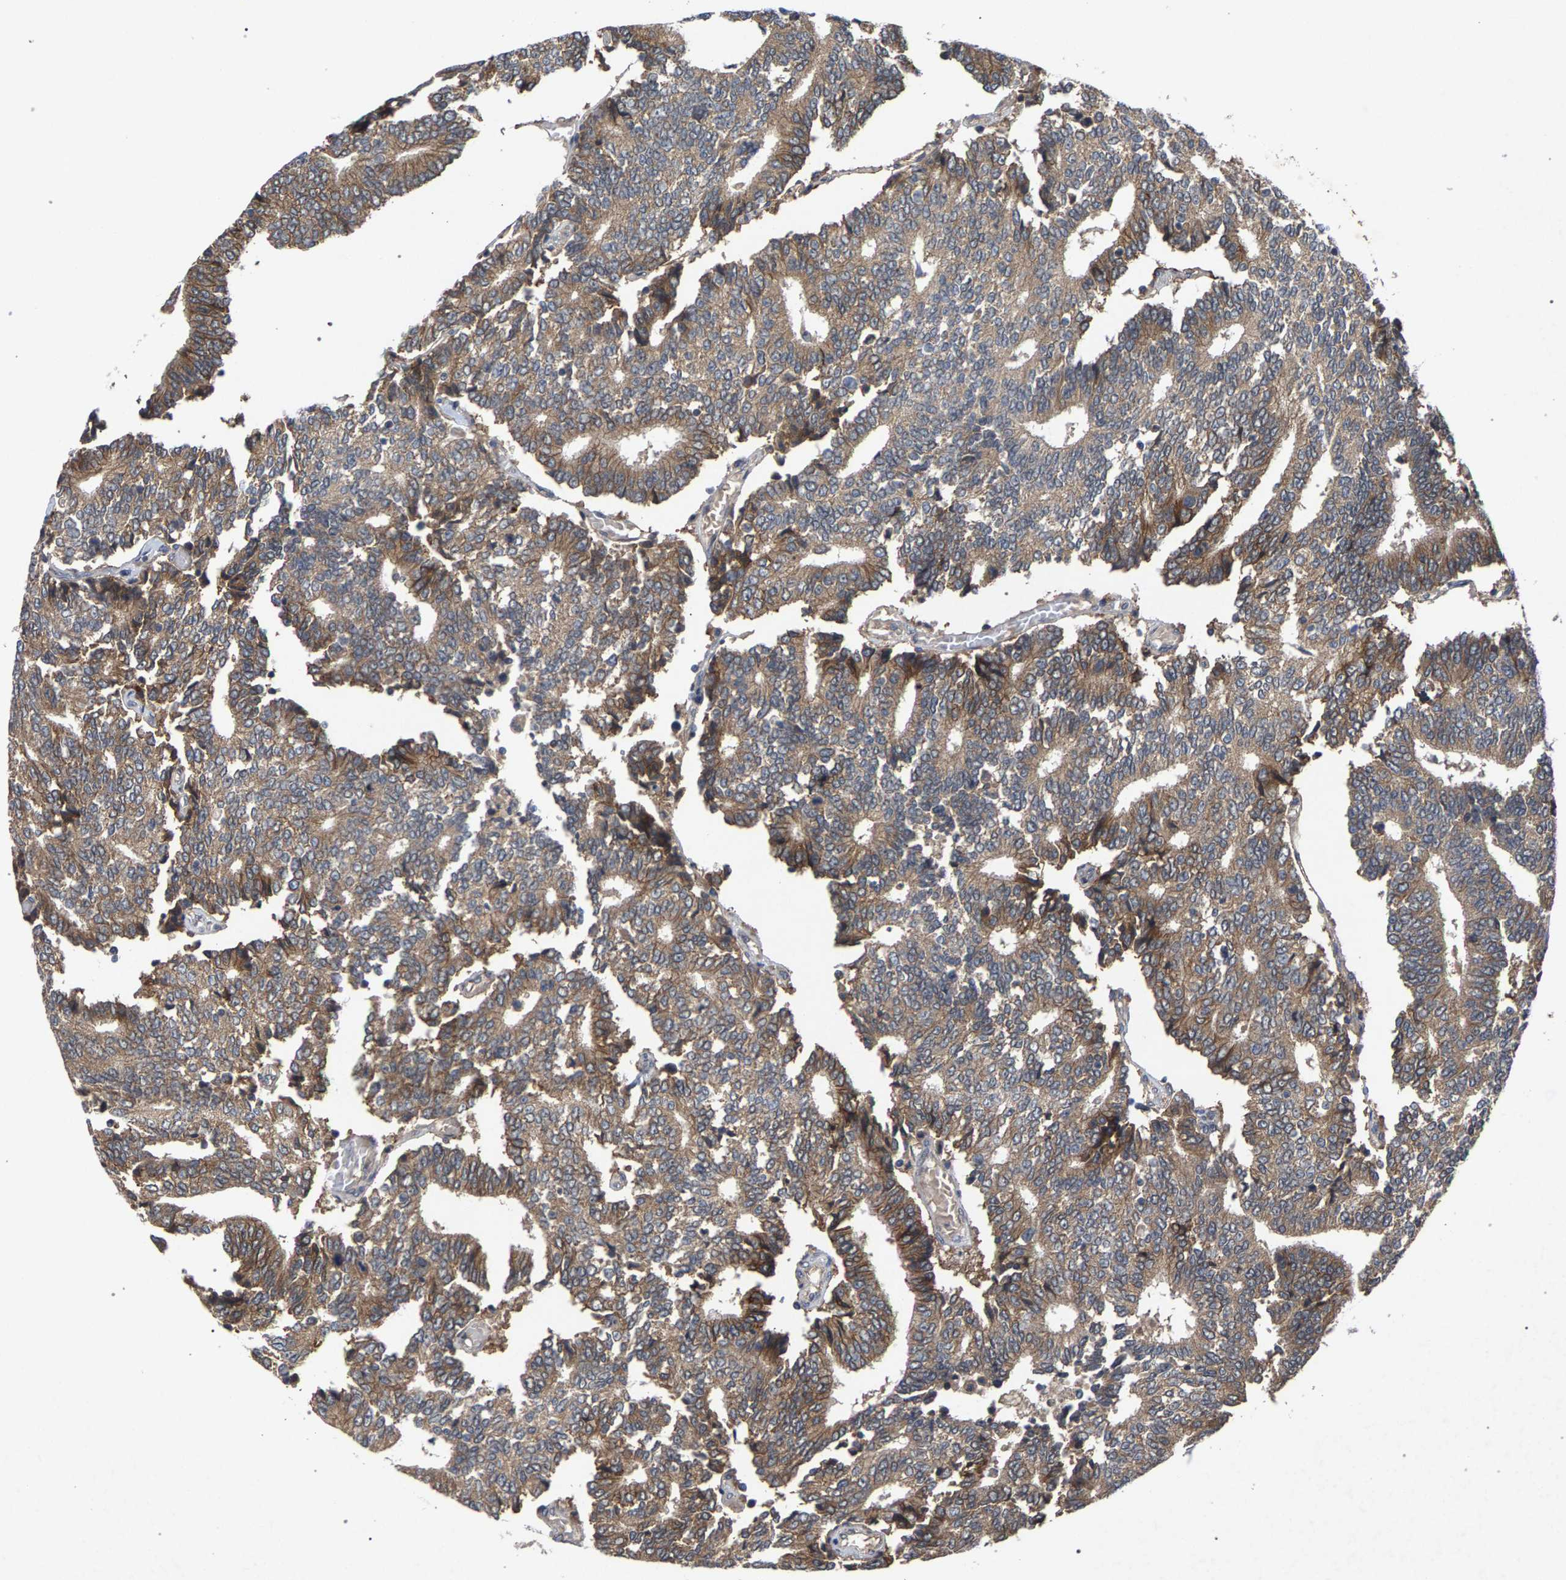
{"staining": {"intensity": "weak", "quantity": ">75%", "location": "cytoplasmic/membranous"}, "tissue": "prostate cancer", "cell_type": "Tumor cells", "image_type": "cancer", "snomed": [{"axis": "morphology", "description": "Adenocarcinoma, High grade"}, {"axis": "topography", "description": "Prostate"}], "caption": "Immunohistochemical staining of adenocarcinoma (high-grade) (prostate) exhibits low levels of weak cytoplasmic/membranous protein expression in approximately >75% of tumor cells. The staining is performed using DAB (3,3'-diaminobenzidine) brown chromogen to label protein expression. The nuclei are counter-stained blue using hematoxylin.", "gene": "SLC4A4", "patient": {"sex": "male", "age": 55}}